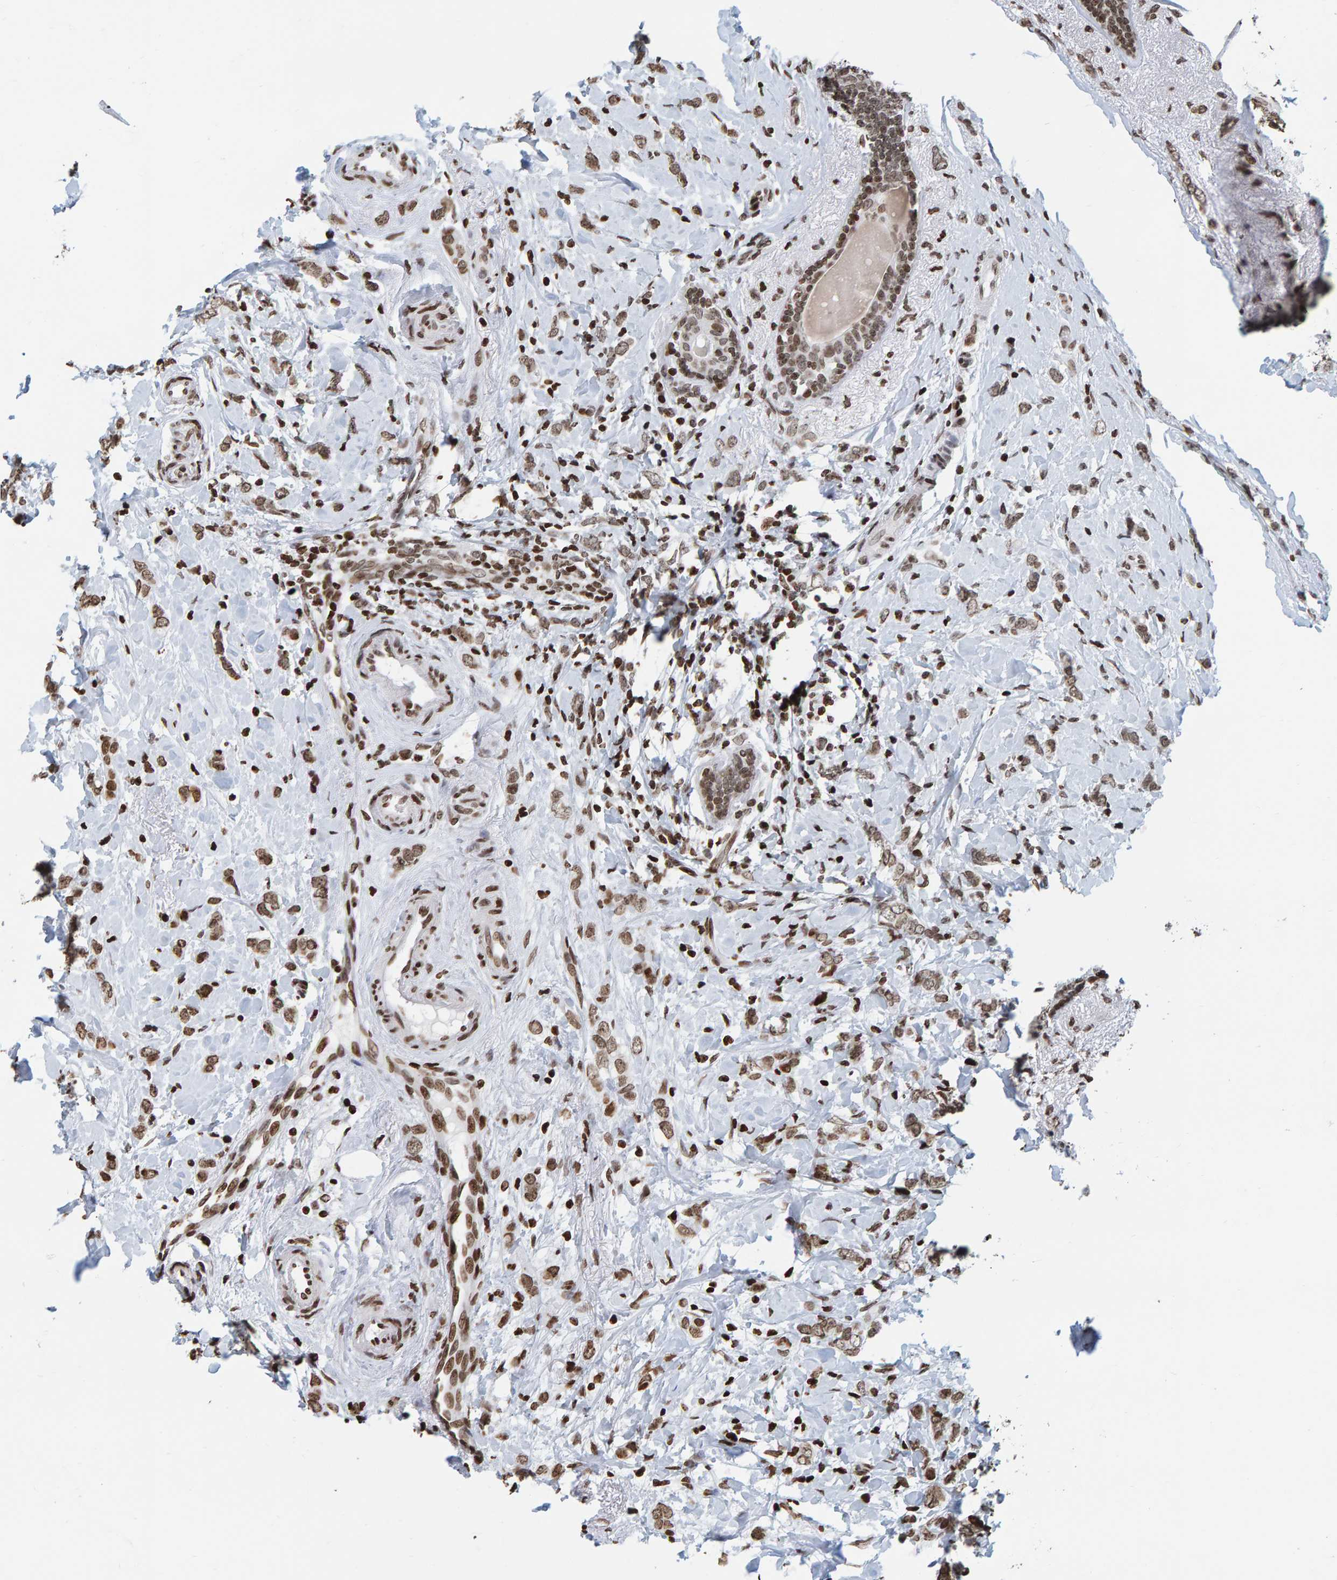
{"staining": {"intensity": "moderate", "quantity": ">75%", "location": "nuclear"}, "tissue": "breast cancer", "cell_type": "Tumor cells", "image_type": "cancer", "snomed": [{"axis": "morphology", "description": "Normal tissue, NOS"}, {"axis": "morphology", "description": "Lobular carcinoma"}, {"axis": "topography", "description": "Breast"}], "caption": "A medium amount of moderate nuclear expression is identified in approximately >75% of tumor cells in breast cancer (lobular carcinoma) tissue.", "gene": "BRF2", "patient": {"sex": "female", "age": 47}}